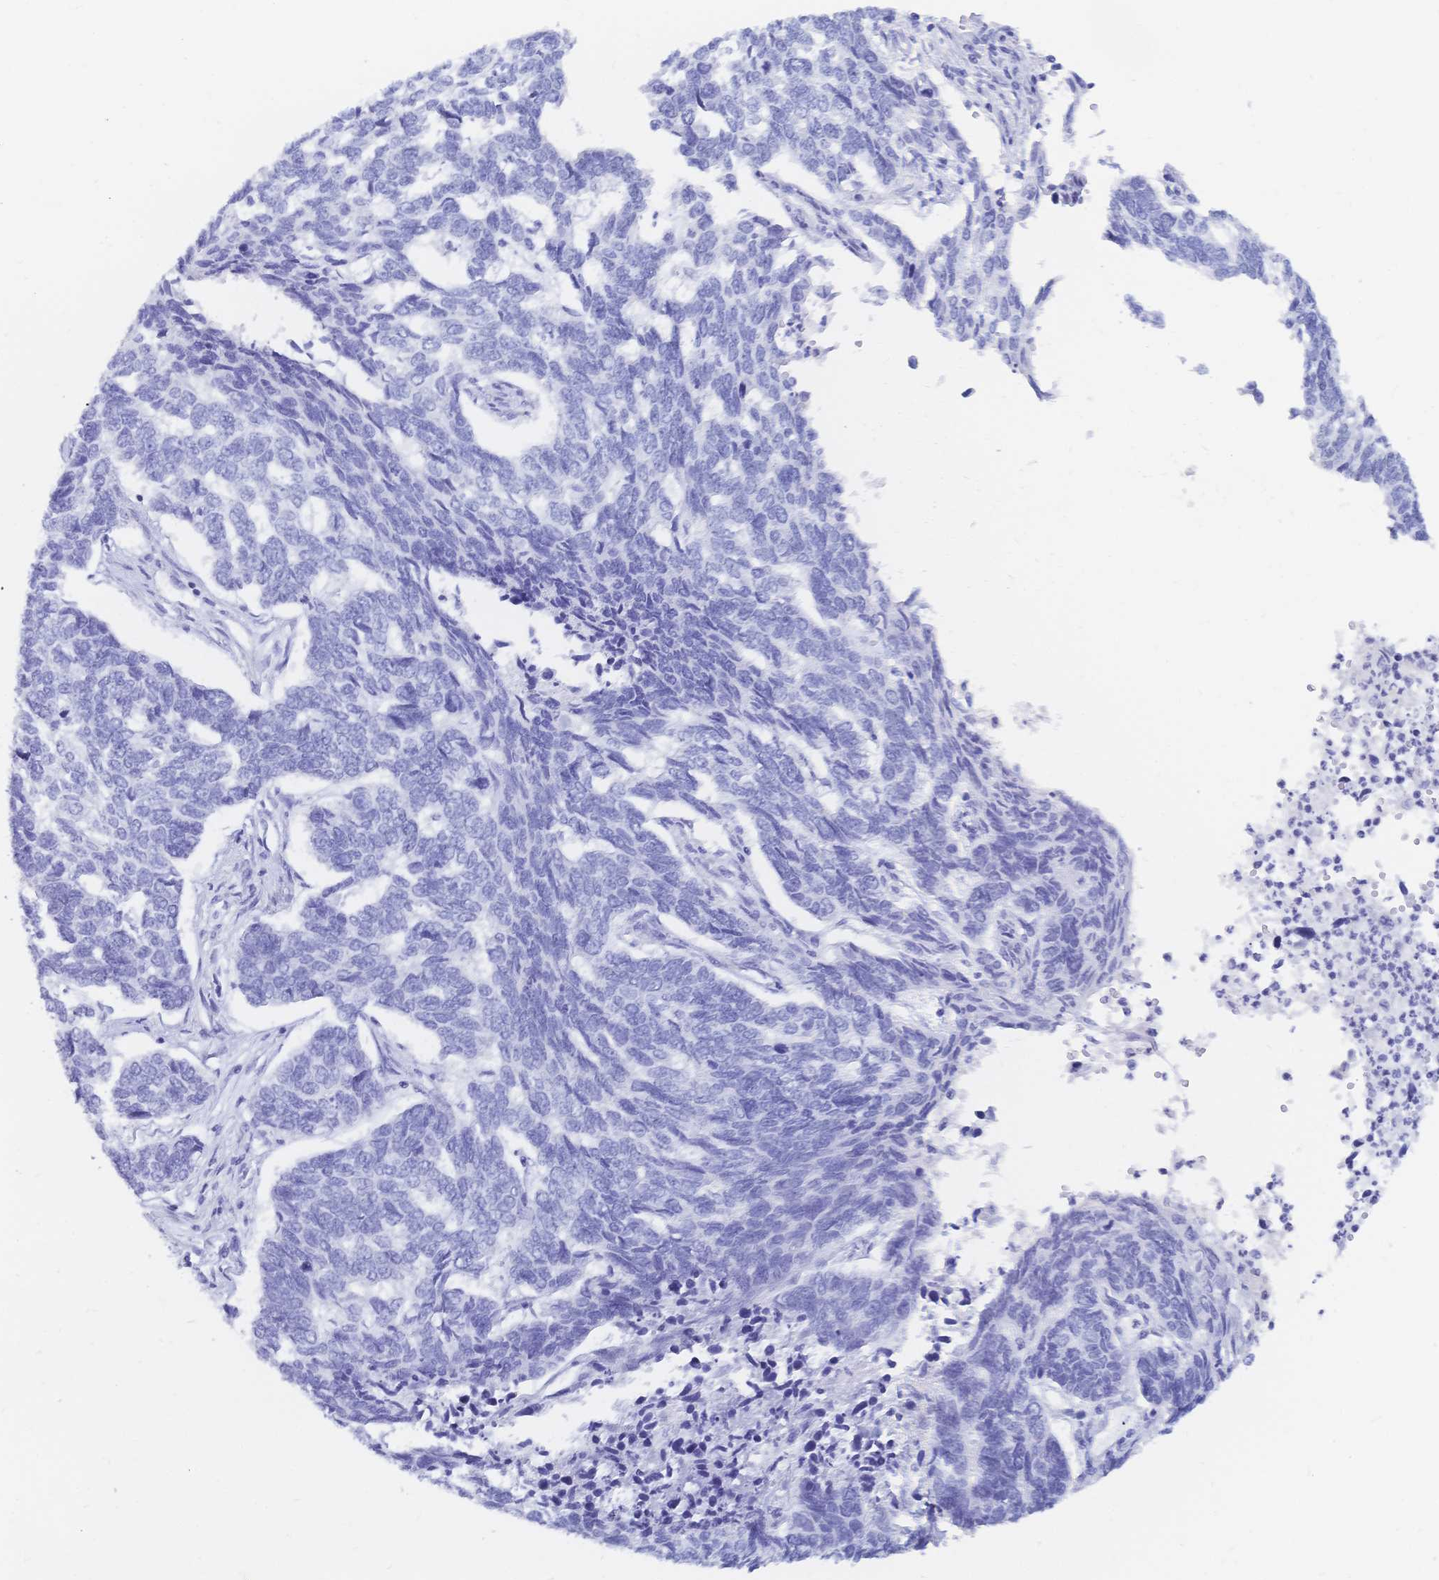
{"staining": {"intensity": "negative", "quantity": "none", "location": "none"}, "tissue": "skin cancer", "cell_type": "Tumor cells", "image_type": "cancer", "snomed": [{"axis": "morphology", "description": "Basal cell carcinoma"}, {"axis": "topography", "description": "Skin"}], "caption": "Immunohistochemistry image of human skin cancer (basal cell carcinoma) stained for a protein (brown), which exhibits no staining in tumor cells. (DAB immunohistochemistry (IHC) visualized using brightfield microscopy, high magnification).", "gene": "MEP1B", "patient": {"sex": "female", "age": 65}}